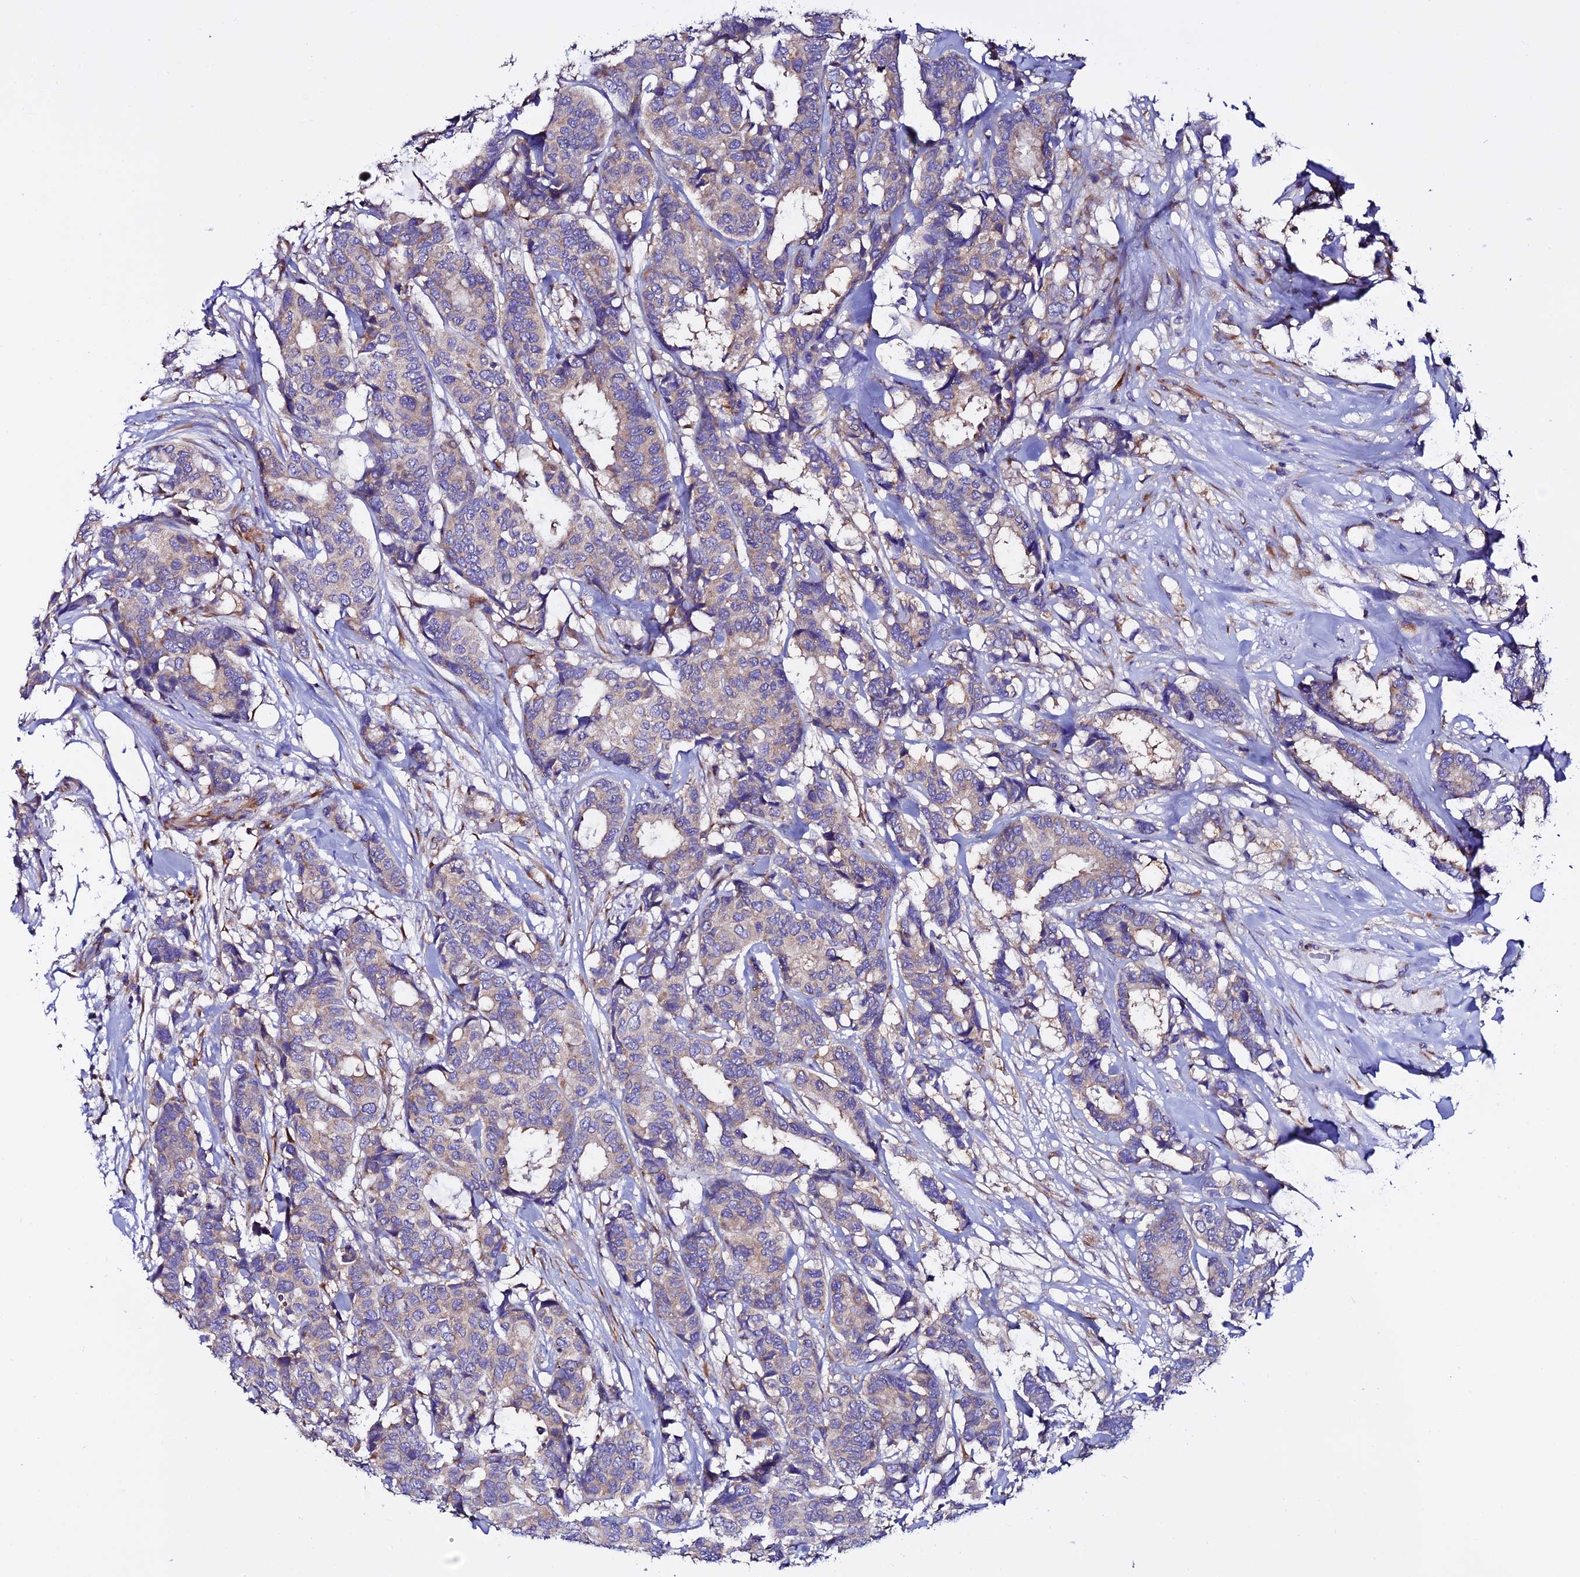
{"staining": {"intensity": "moderate", "quantity": "25%-75%", "location": "cytoplasmic/membranous"}, "tissue": "breast cancer", "cell_type": "Tumor cells", "image_type": "cancer", "snomed": [{"axis": "morphology", "description": "Duct carcinoma"}, {"axis": "topography", "description": "Breast"}], "caption": "The histopathology image displays staining of breast cancer, revealing moderate cytoplasmic/membranous protein positivity (brown color) within tumor cells.", "gene": "EEF1G", "patient": {"sex": "female", "age": 87}}